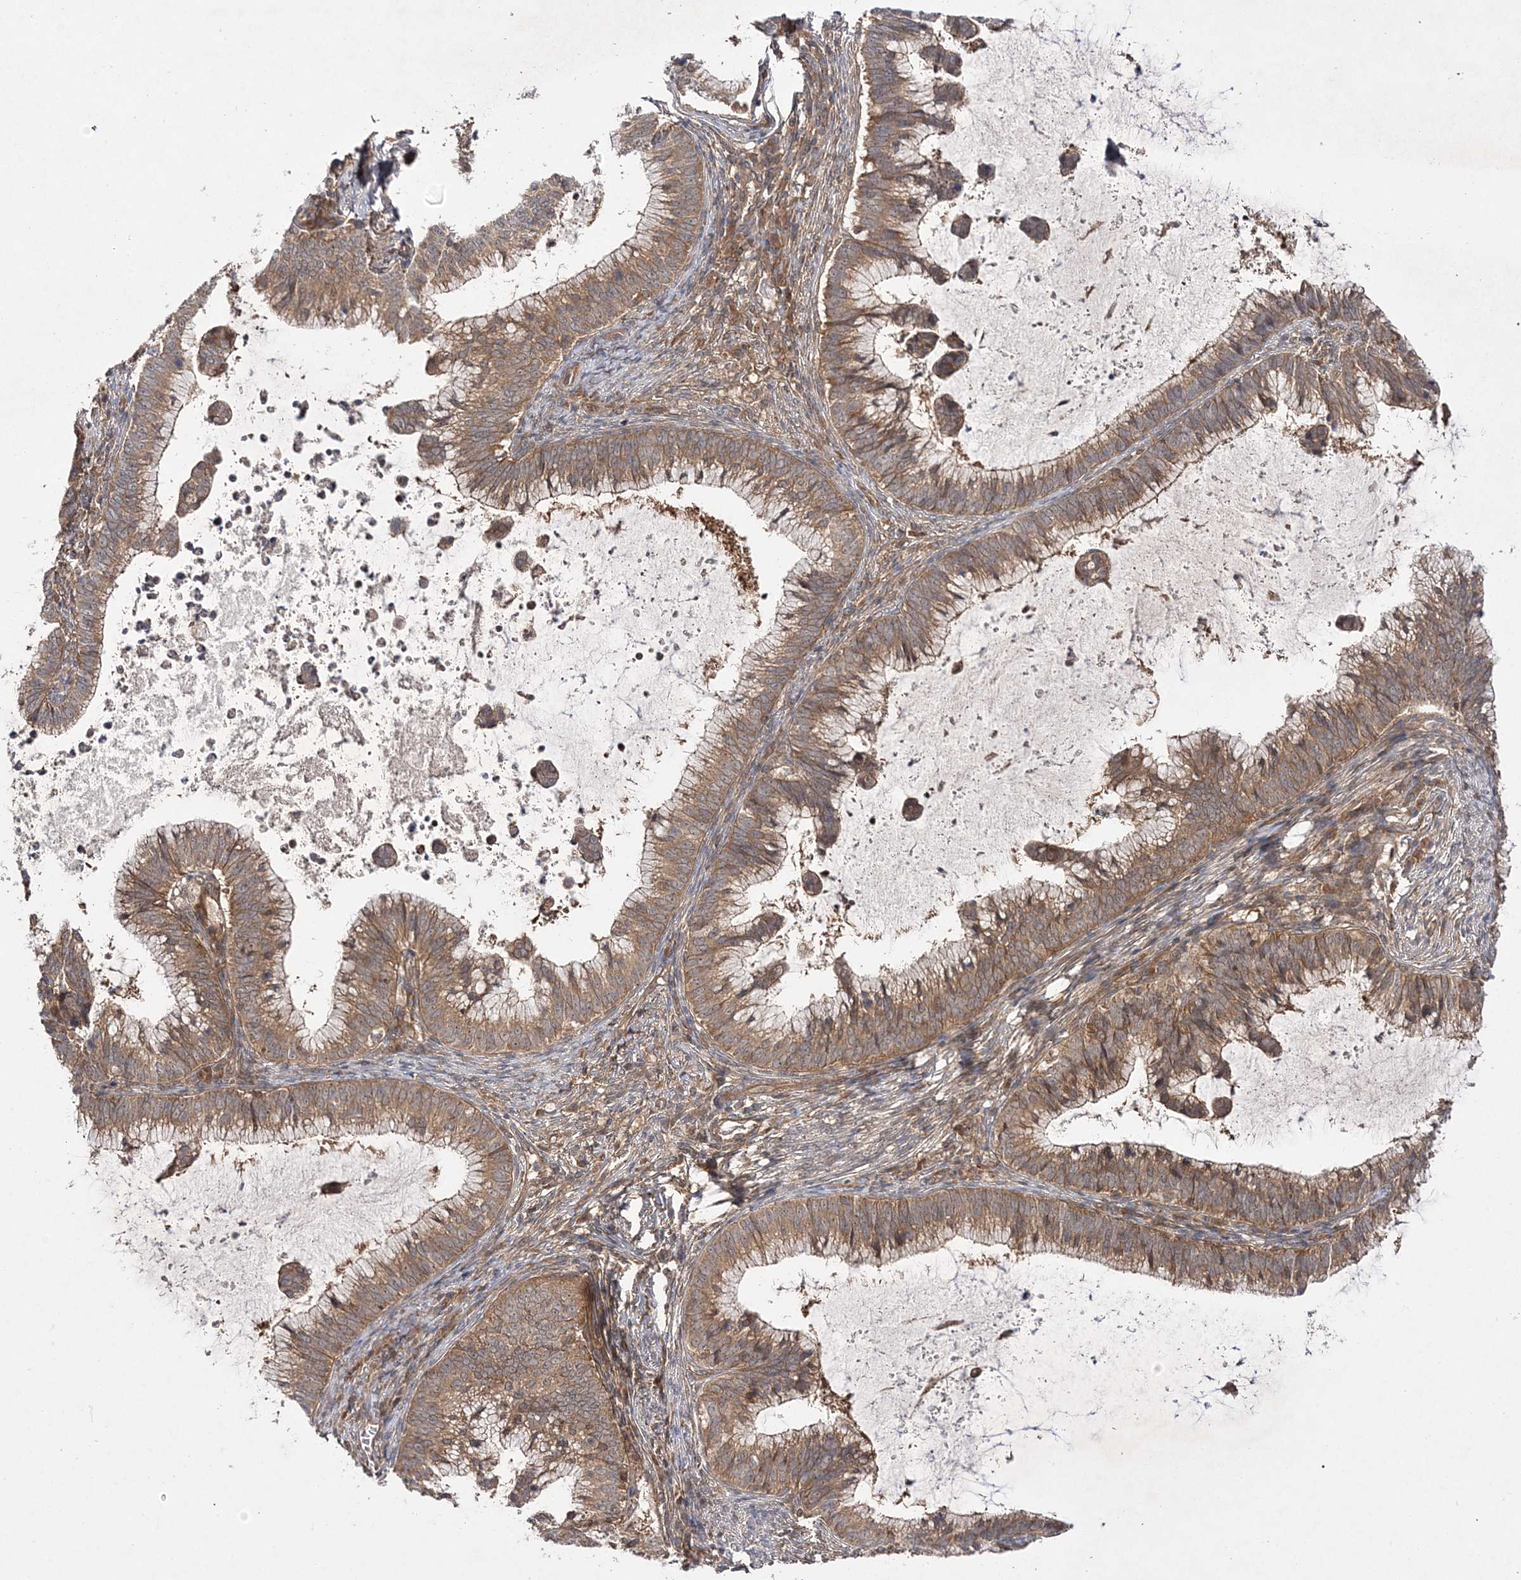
{"staining": {"intensity": "moderate", "quantity": ">75%", "location": "cytoplasmic/membranous"}, "tissue": "cervical cancer", "cell_type": "Tumor cells", "image_type": "cancer", "snomed": [{"axis": "morphology", "description": "Adenocarcinoma, NOS"}, {"axis": "topography", "description": "Cervix"}], "caption": "IHC photomicrograph of human cervical adenocarcinoma stained for a protein (brown), which demonstrates medium levels of moderate cytoplasmic/membranous staining in about >75% of tumor cells.", "gene": "TMEM9B", "patient": {"sex": "female", "age": 36}}